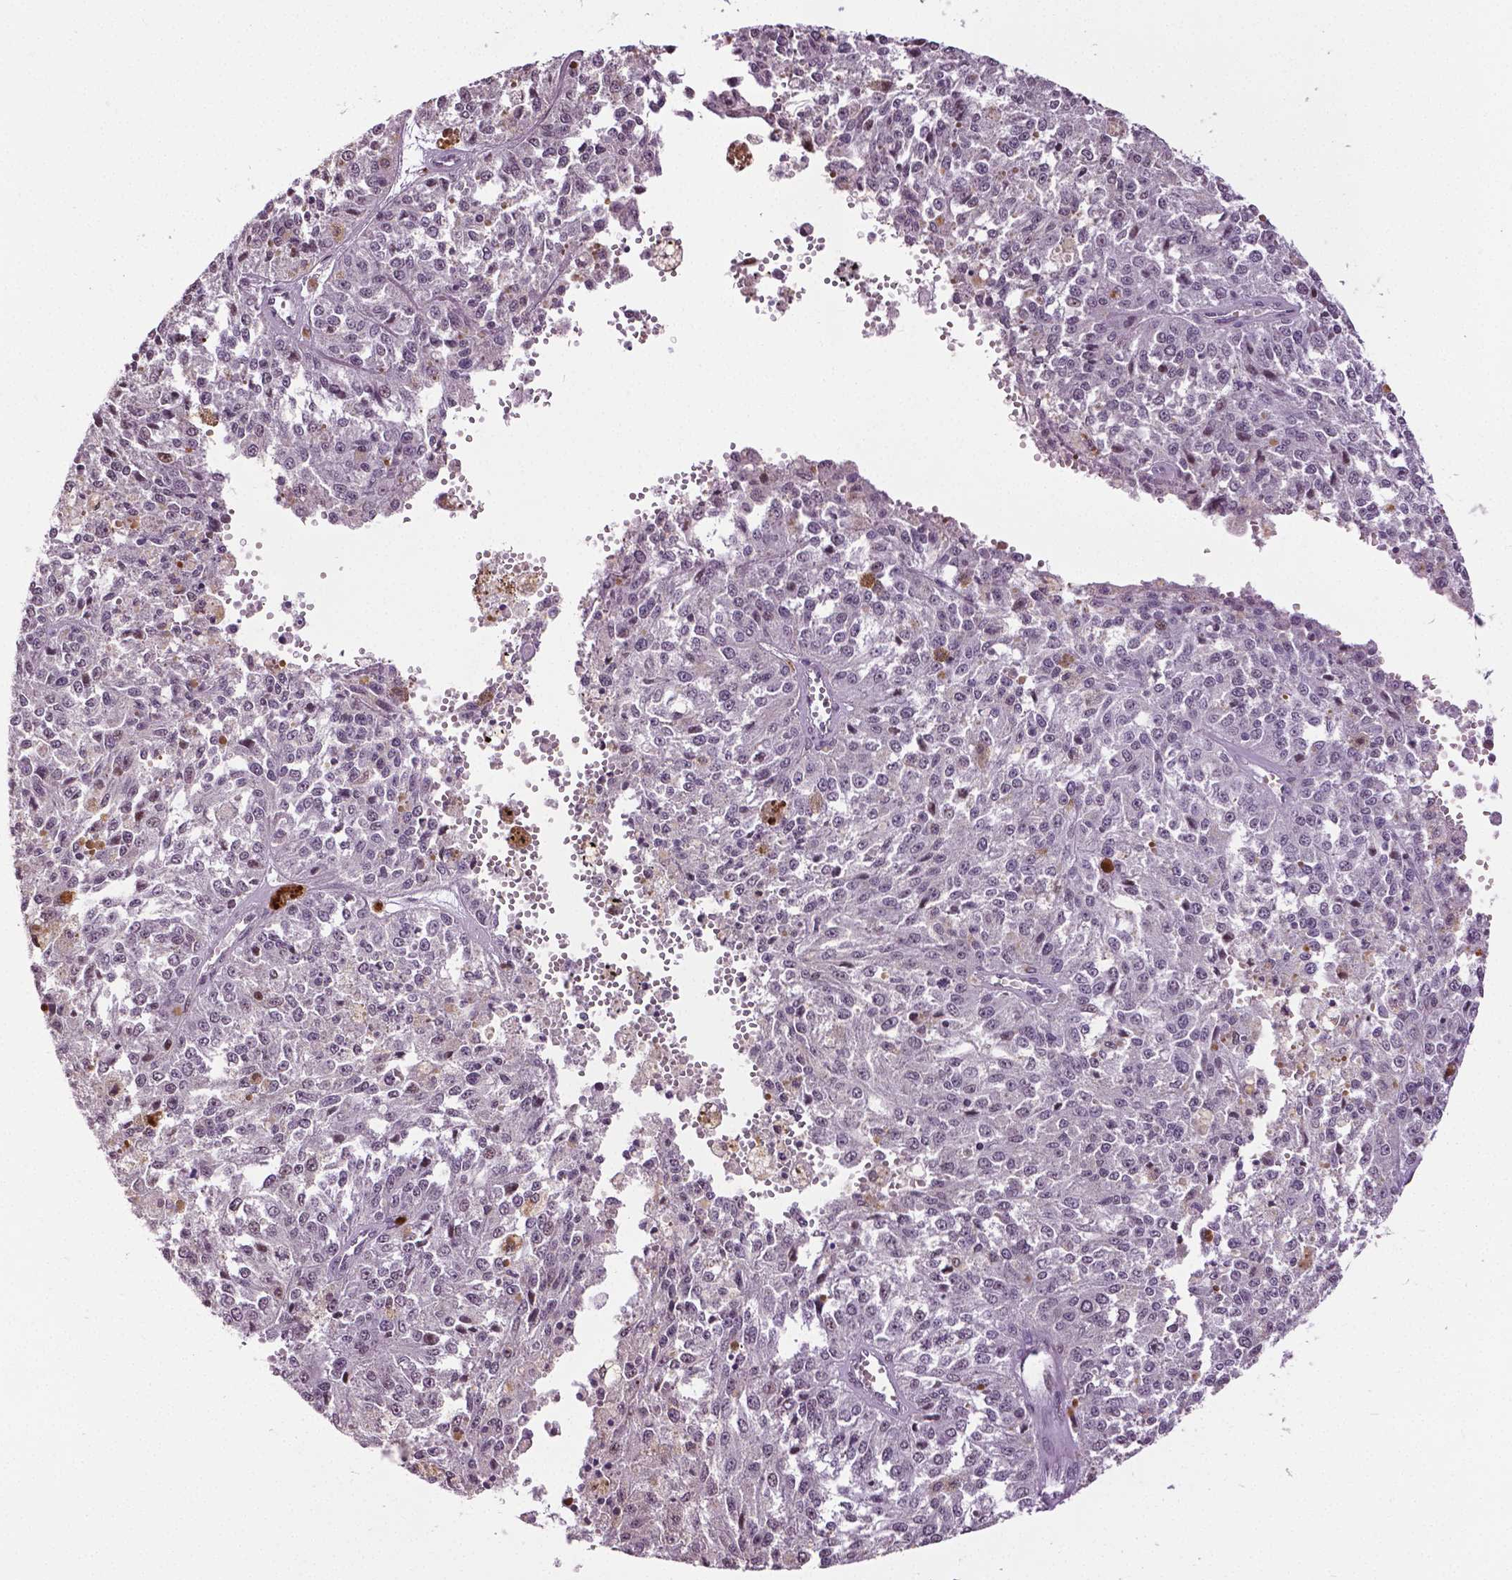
{"staining": {"intensity": "negative", "quantity": "none", "location": "none"}, "tissue": "melanoma", "cell_type": "Tumor cells", "image_type": "cancer", "snomed": [{"axis": "morphology", "description": "Malignant melanoma, Metastatic site"}, {"axis": "topography", "description": "Lymph node"}], "caption": "Protein analysis of malignant melanoma (metastatic site) demonstrates no significant positivity in tumor cells.", "gene": "DLX5", "patient": {"sex": "female", "age": 64}}